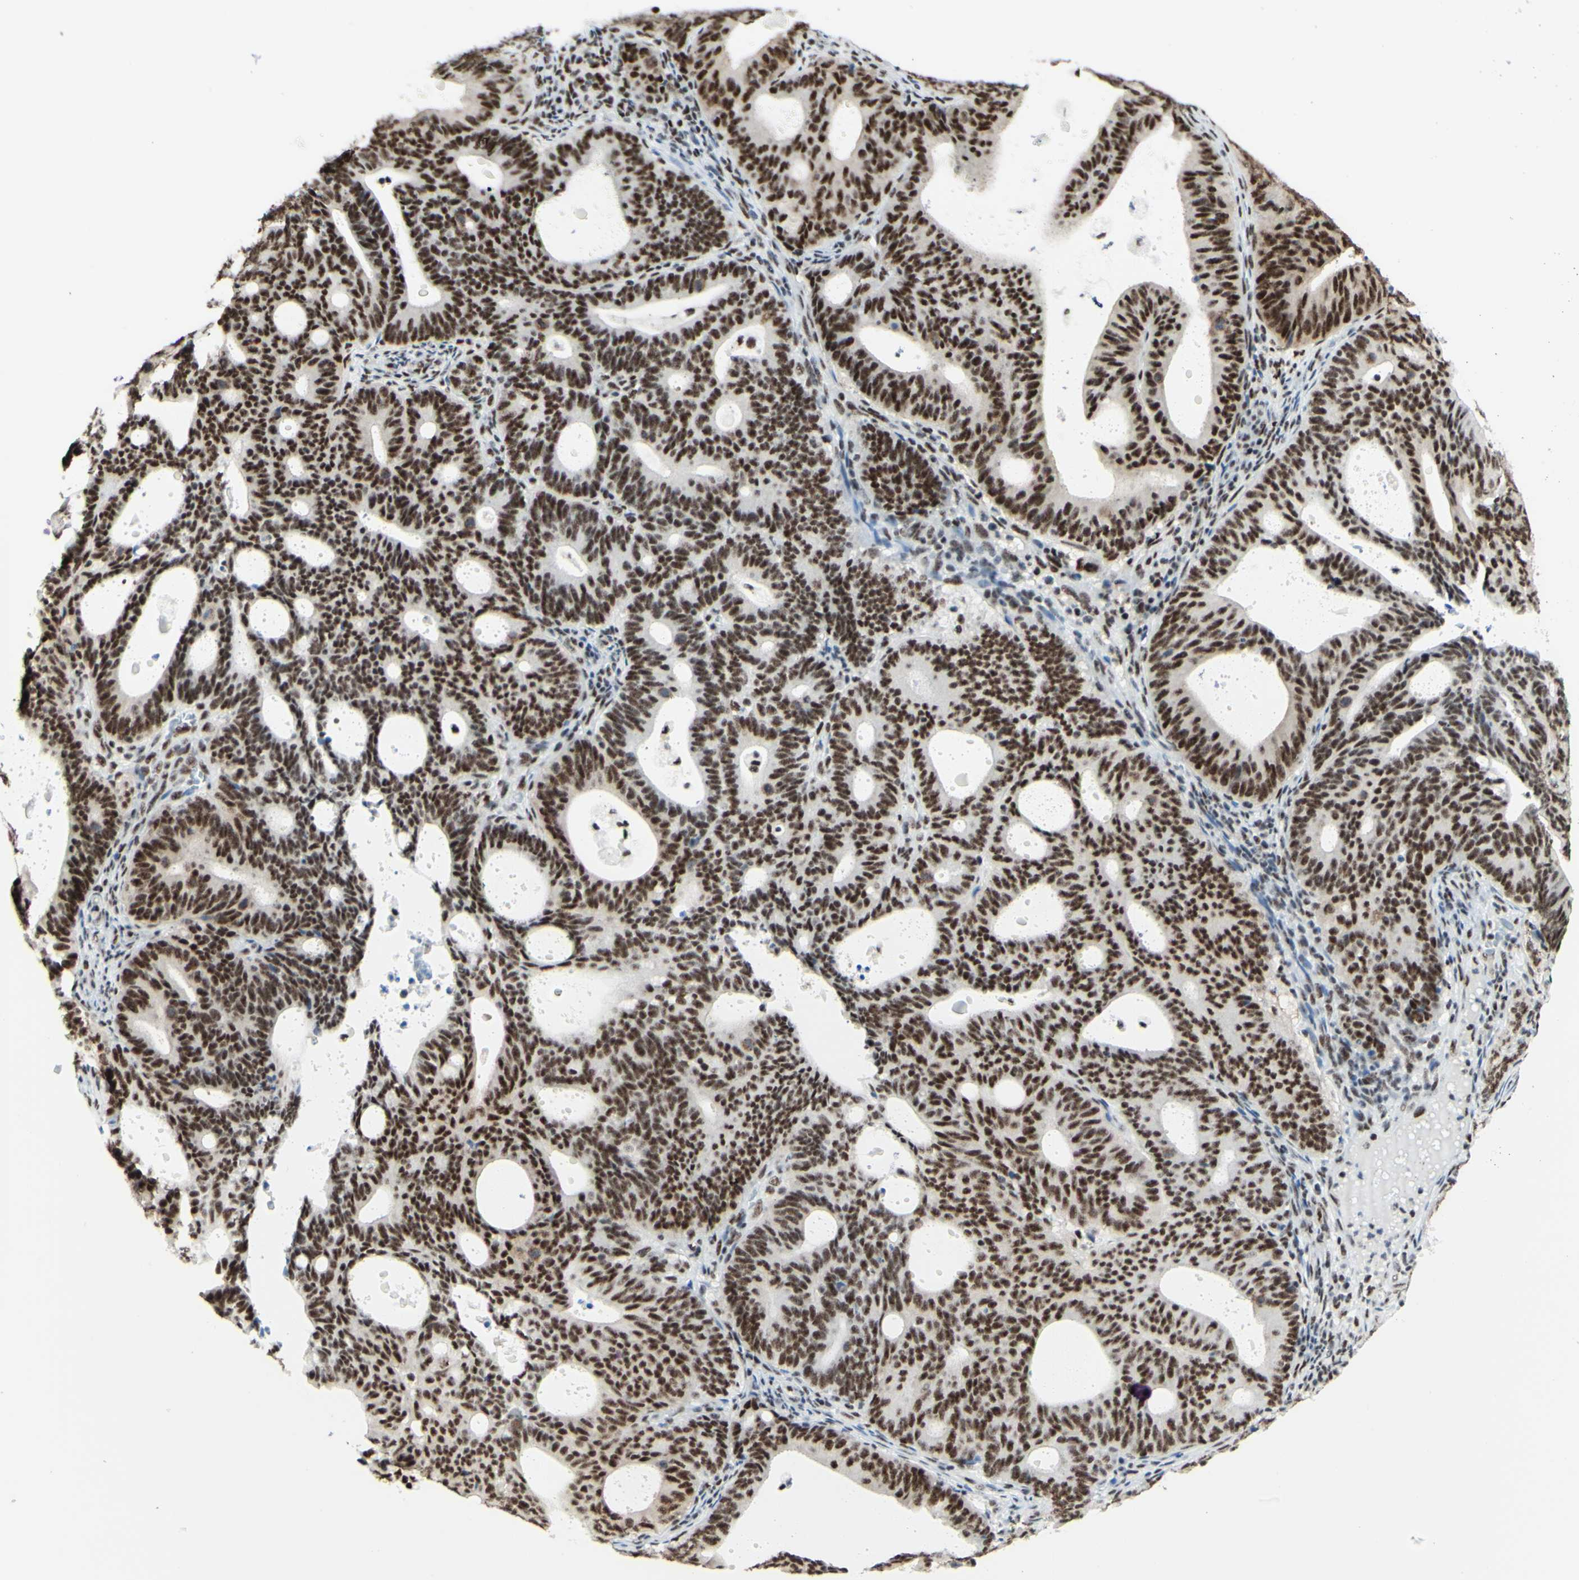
{"staining": {"intensity": "strong", "quantity": "25%-75%", "location": "nuclear"}, "tissue": "endometrial cancer", "cell_type": "Tumor cells", "image_type": "cancer", "snomed": [{"axis": "morphology", "description": "Adenocarcinoma, NOS"}, {"axis": "topography", "description": "Uterus"}], "caption": "Brown immunohistochemical staining in human endometrial cancer (adenocarcinoma) shows strong nuclear expression in approximately 25%-75% of tumor cells.", "gene": "WTAP", "patient": {"sex": "female", "age": 83}}